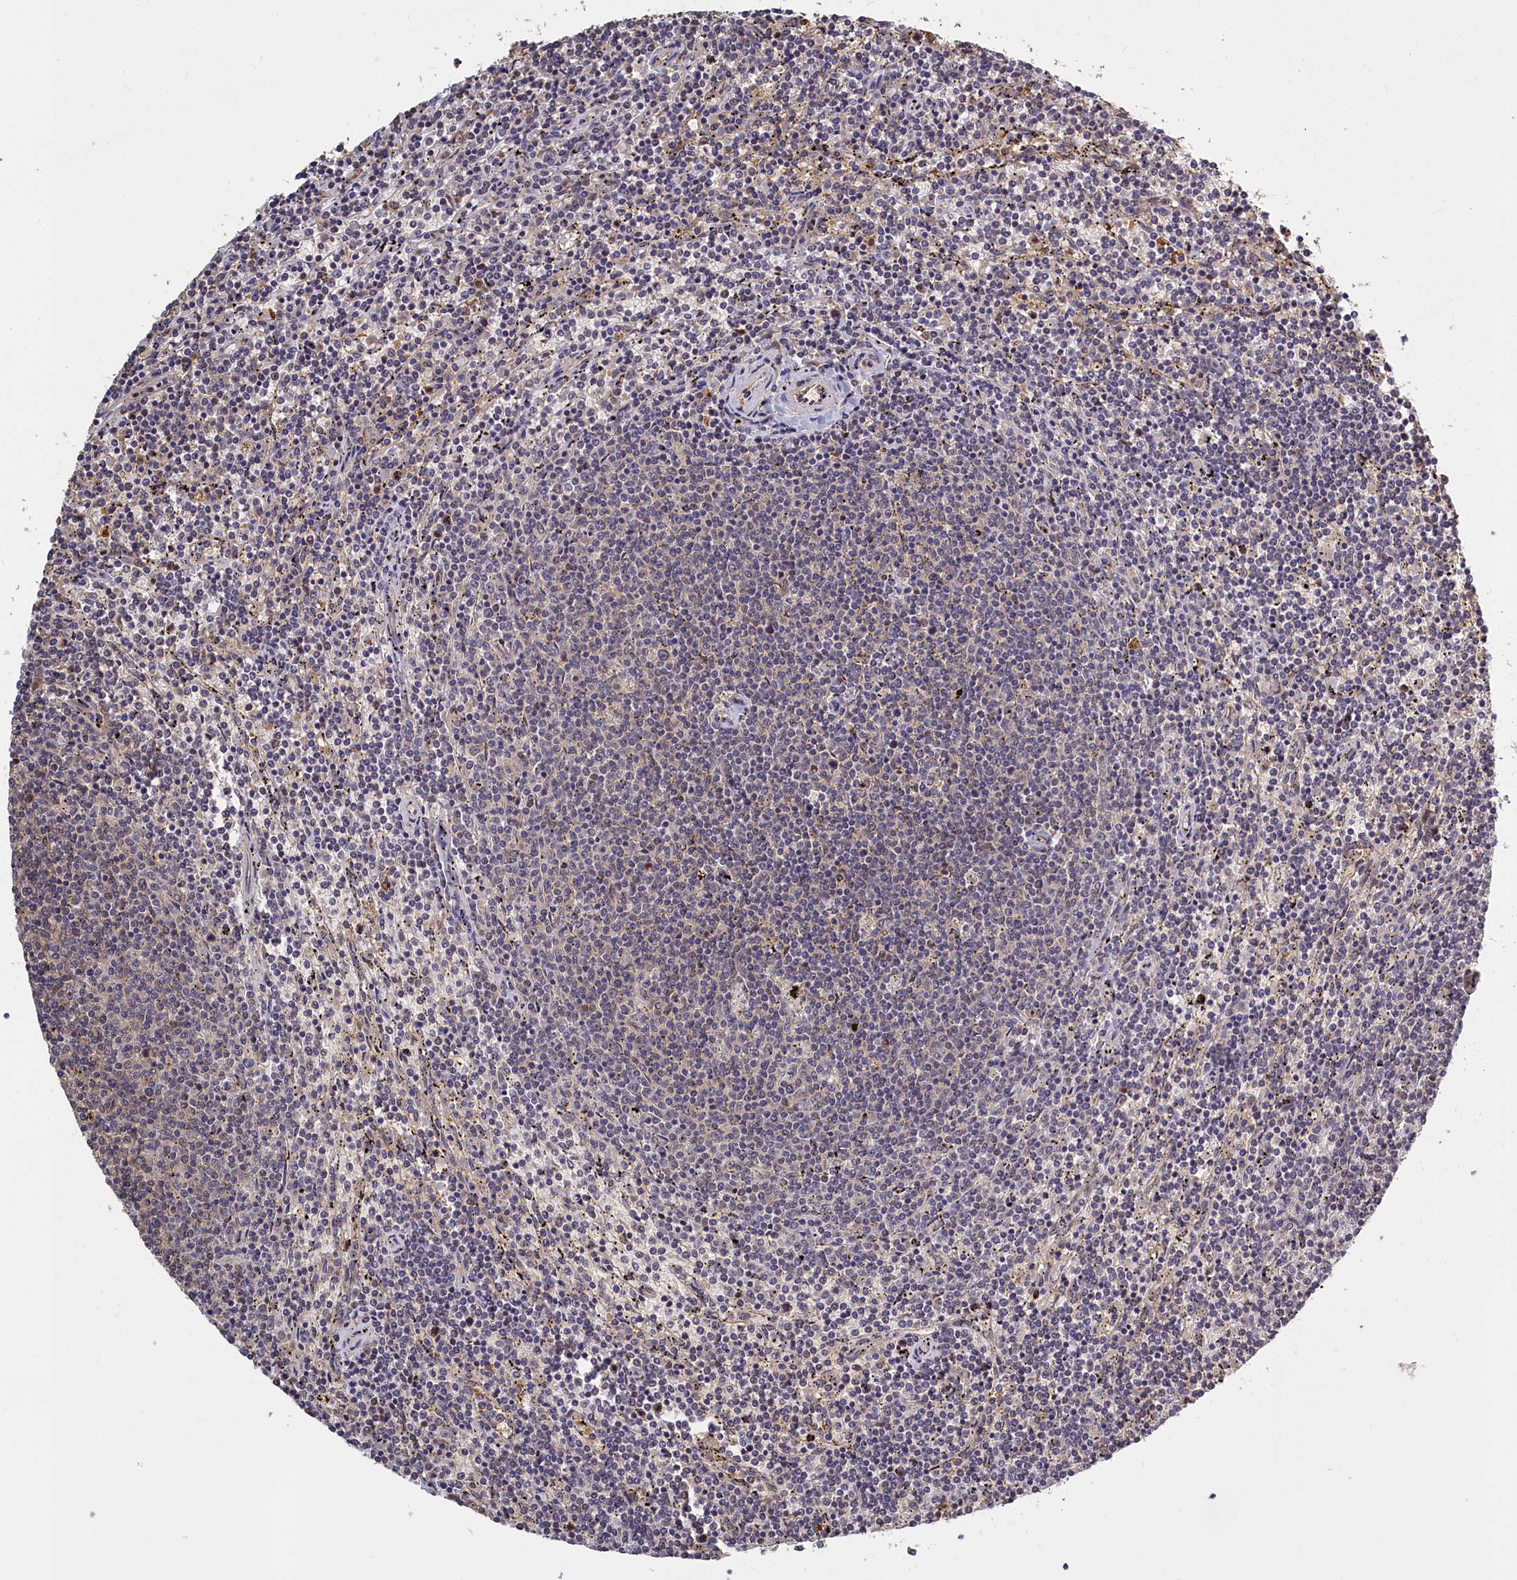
{"staining": {"intensity": "negative", "quantity": "none", "location": "none"}, "tissue": "lymphoma", "cell_type": "Tumor cells", "image_type": "cancer", "snomed": [{"axis": "morphology", "description": "Malignant lymphoma, non-Hodgkin's type, Low grade"}, {"axis": "topography", "description": "Spleen"}], "caption": "Micrograph shows no significant protein expression in tumor cells of low-grade malignant lymphoma, non-Hodgkin's type. Brightfield microscopy of immunohistochemistry (IHC) stained with DAB (brown) and hematoxylin (blue), captured at high magnification.", "gene": "UCHL3", "patient": {"sex": "female", "age": 50}}